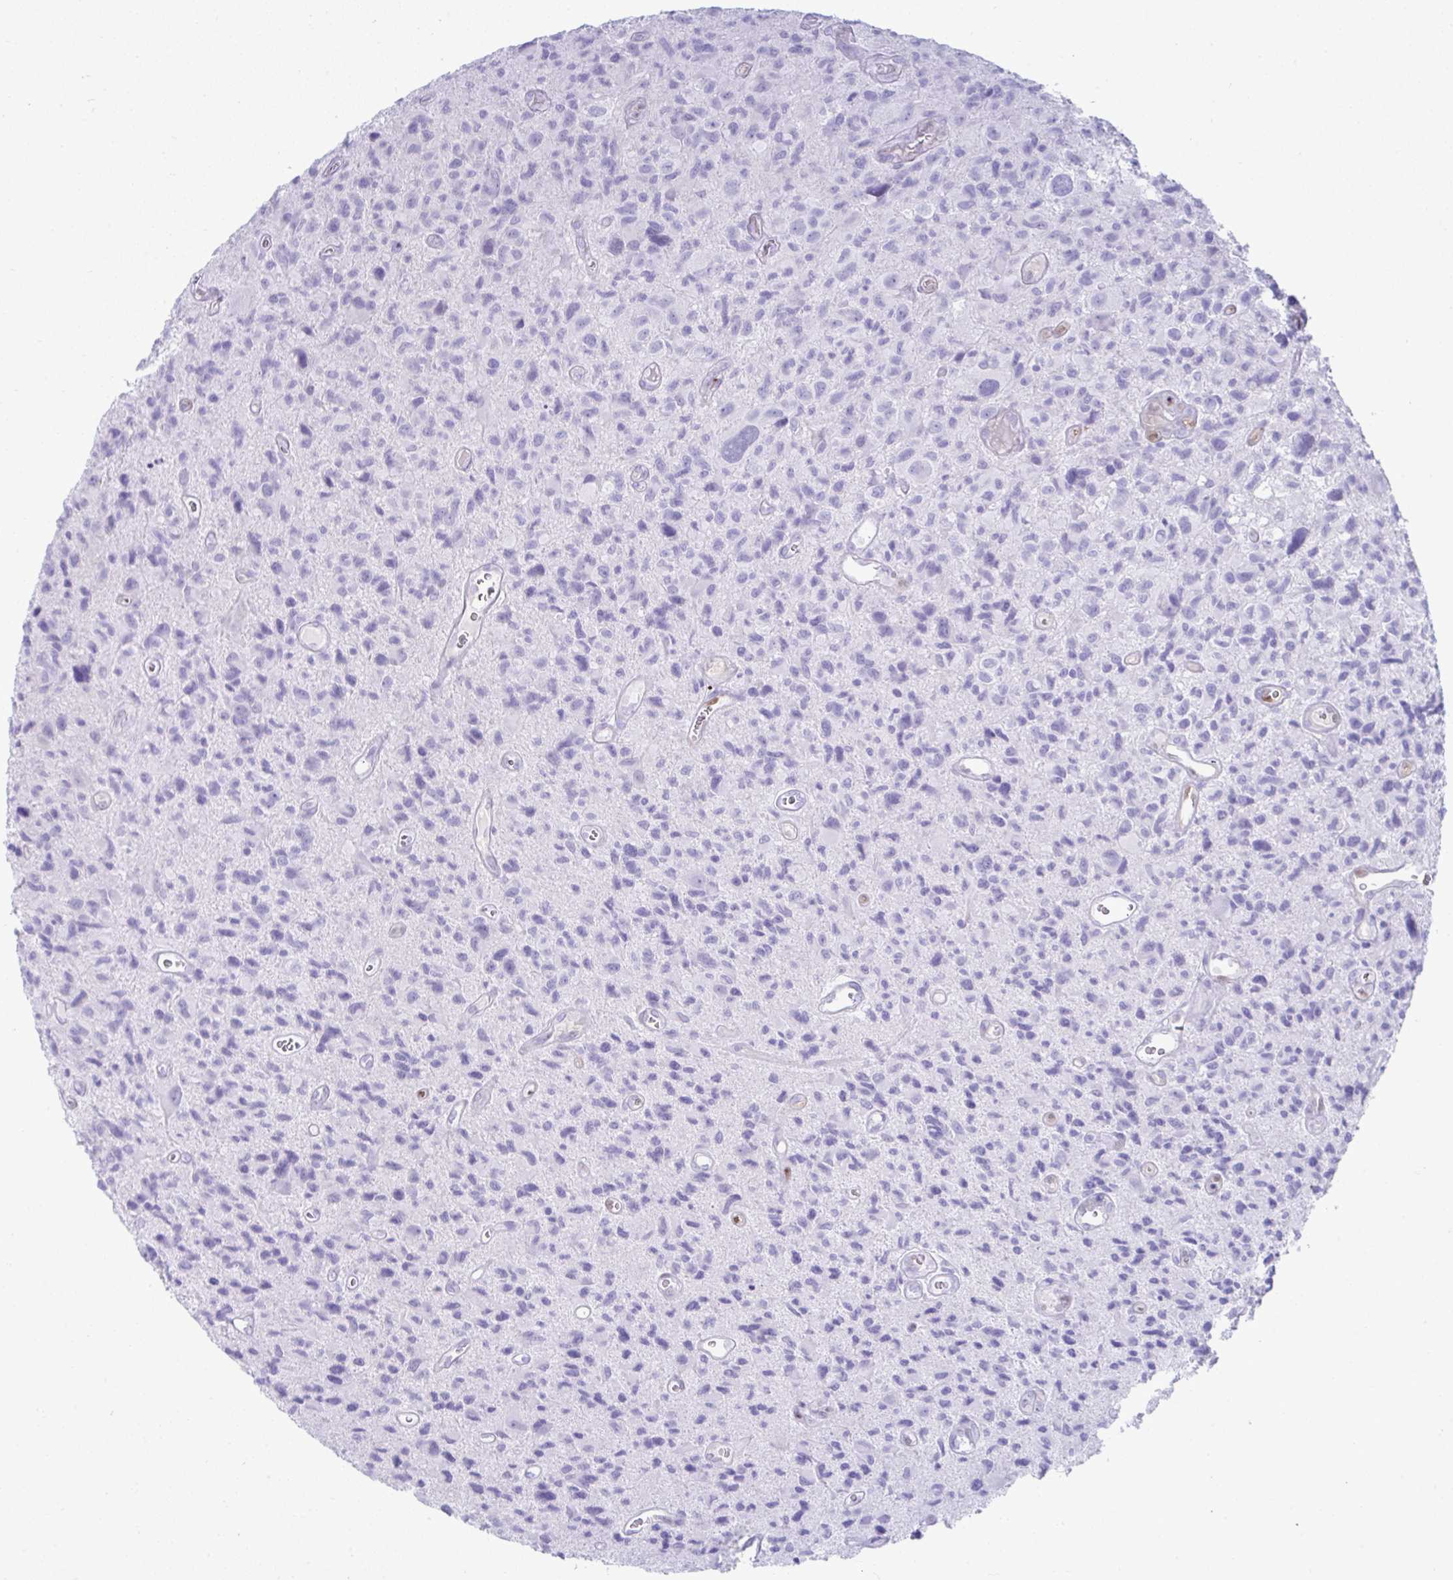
{"staining": {"intensity": "negative", "quantity": "none", "location": "none"}, "tissue": "glioma", "cell_type": "Tumor cells", "image_type": "cancer", "snomed": [{"axis": "morphology", "description": "Glioma, malignant, High grade"}, {"axis": "topography", "description": "Brain"}], "caption": "Immunohistochemistry histopathology image of neoplastic tissue: glioma stained with DAB demonstrates no significant protein staining in tumor cells.", "gene": "PSCA", "patient": {"sex": "male", "age": 76}}